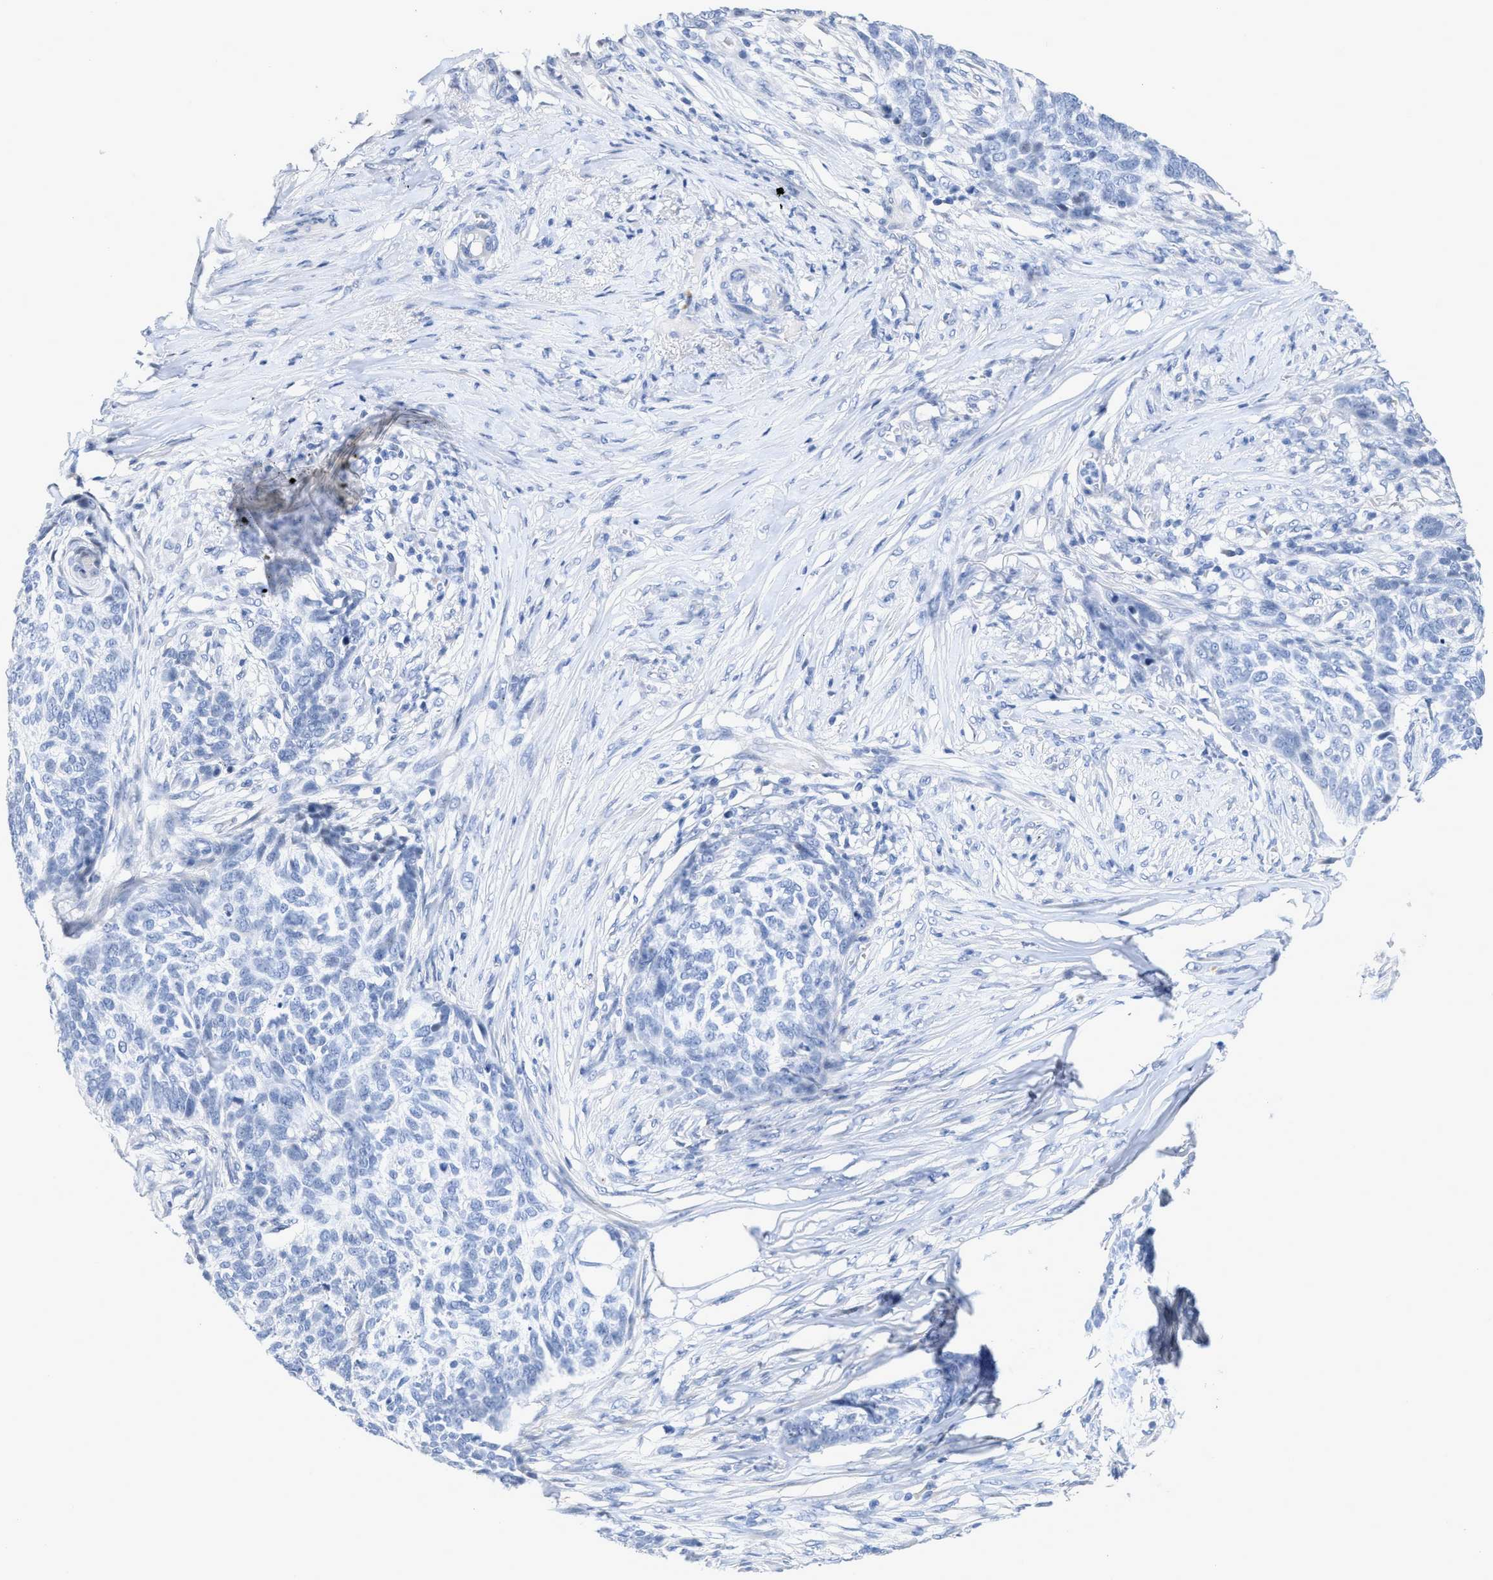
{"staining": {"intensity": "negative", "quantity": "none", "location": "none"}, "tissue": "skin cancer", "cell_type": "Tumor cells", "image_type": "cancer", "snomed": [{"axis": "morphology", "description": "Basal cell carcinoma"}, {"axis": "topography", "description": "Skin"}], "caption": "Basal cell carcinoma (skin) stained for a protein using immunohistochemistry (IHC) displays no positivity tumor cells.", "gene": "CRYM", "patient": {"sex": "male", "age": 85}}